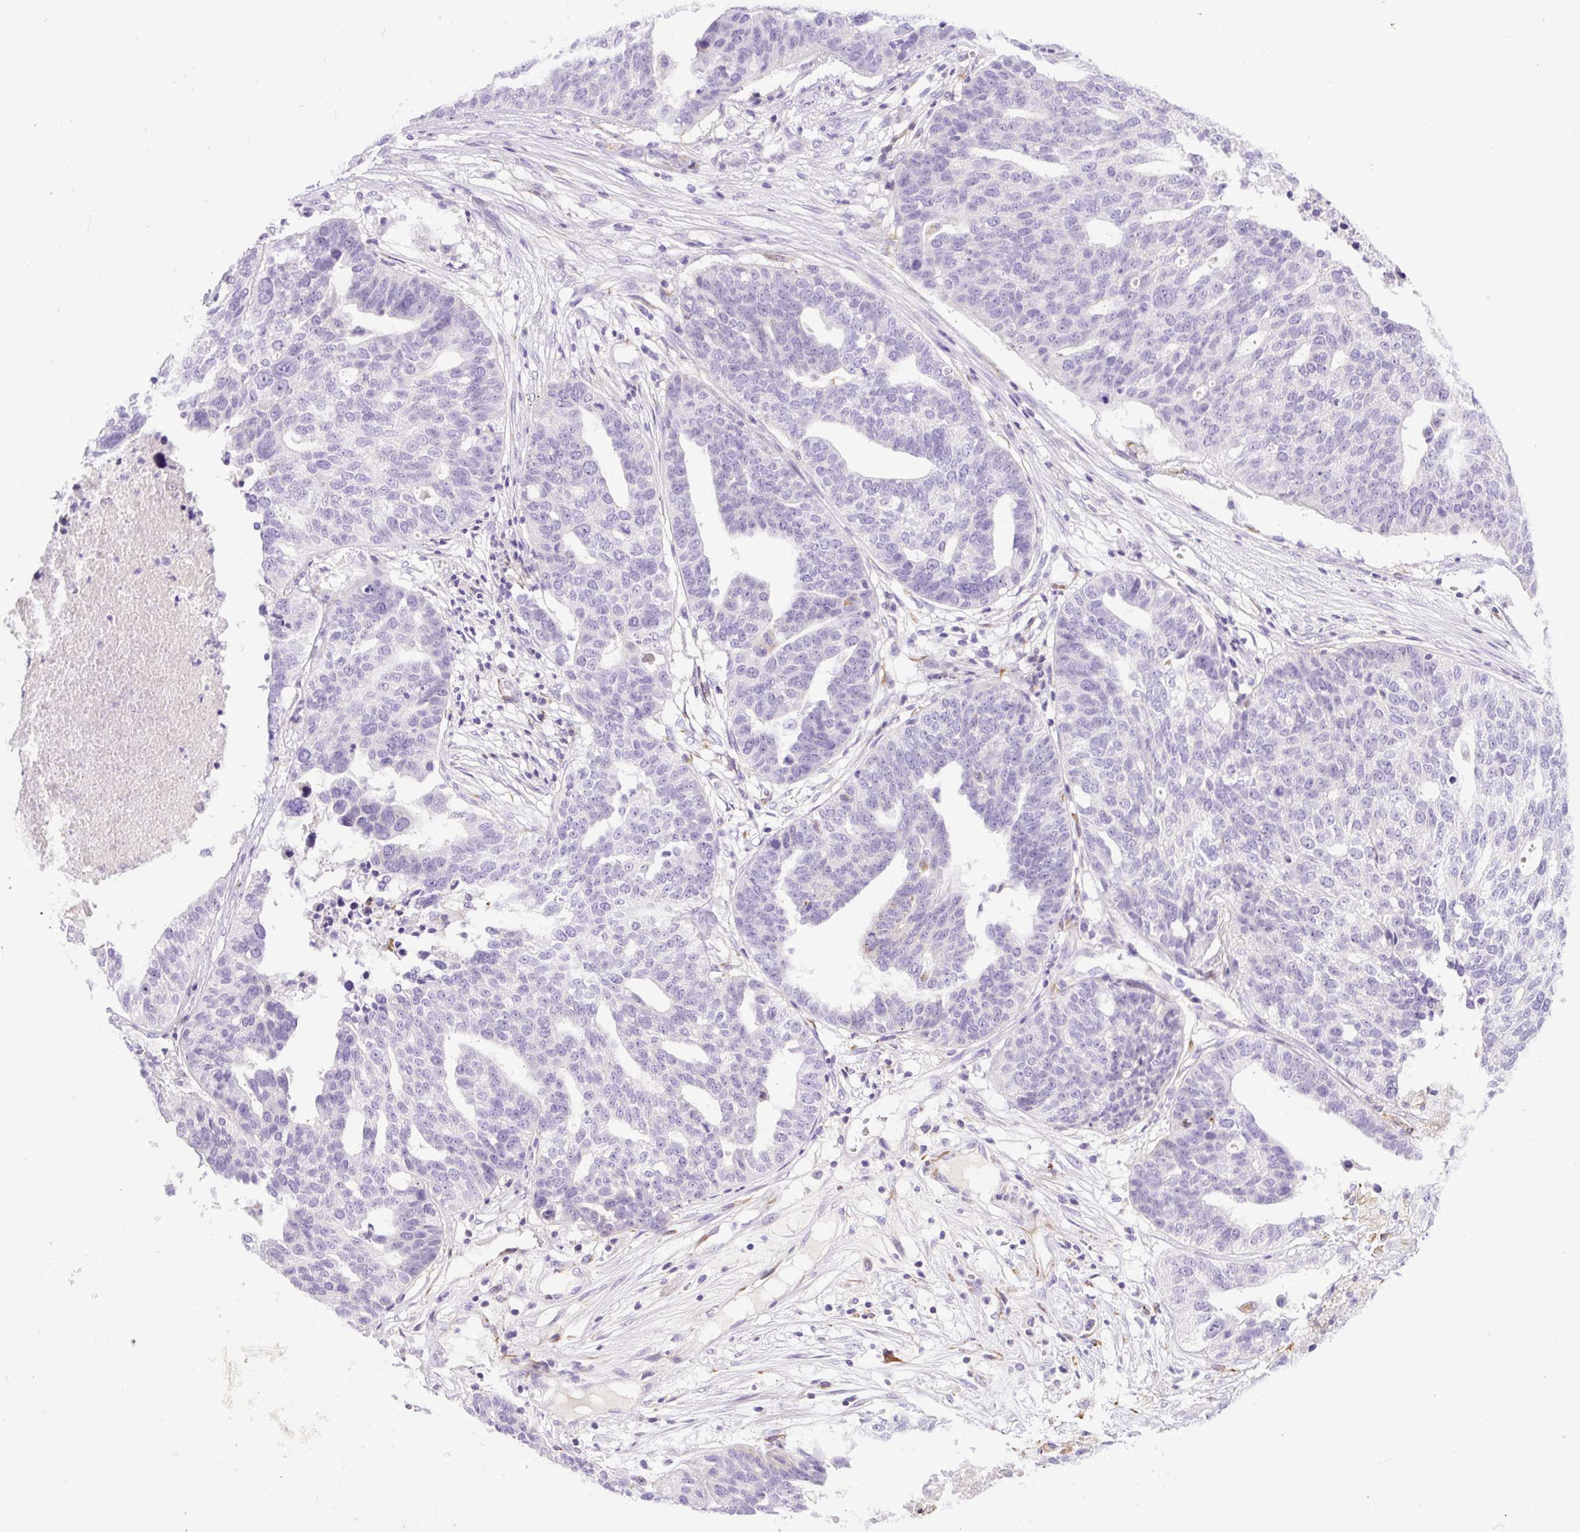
{"staining": {"intensity": "negative", "quantity": "none", "location": "none"}, "tissue": "ovarian cancer", "cell_type": "Tumor cells", "image_type": "cancer", "snomed": [{"axis": "morphology", "description": "Cystadenocarcinoma, serous, NOS"}, {"axis": "topography", "description": "Ovary"}], "caption": "Ovarian serous cystadenocarcinoma stained for a protein using immunohistochemistry shows no staining tumor cells.", "gene": "SPTBN5", "patient": {"sex": "female", "age": 59}}